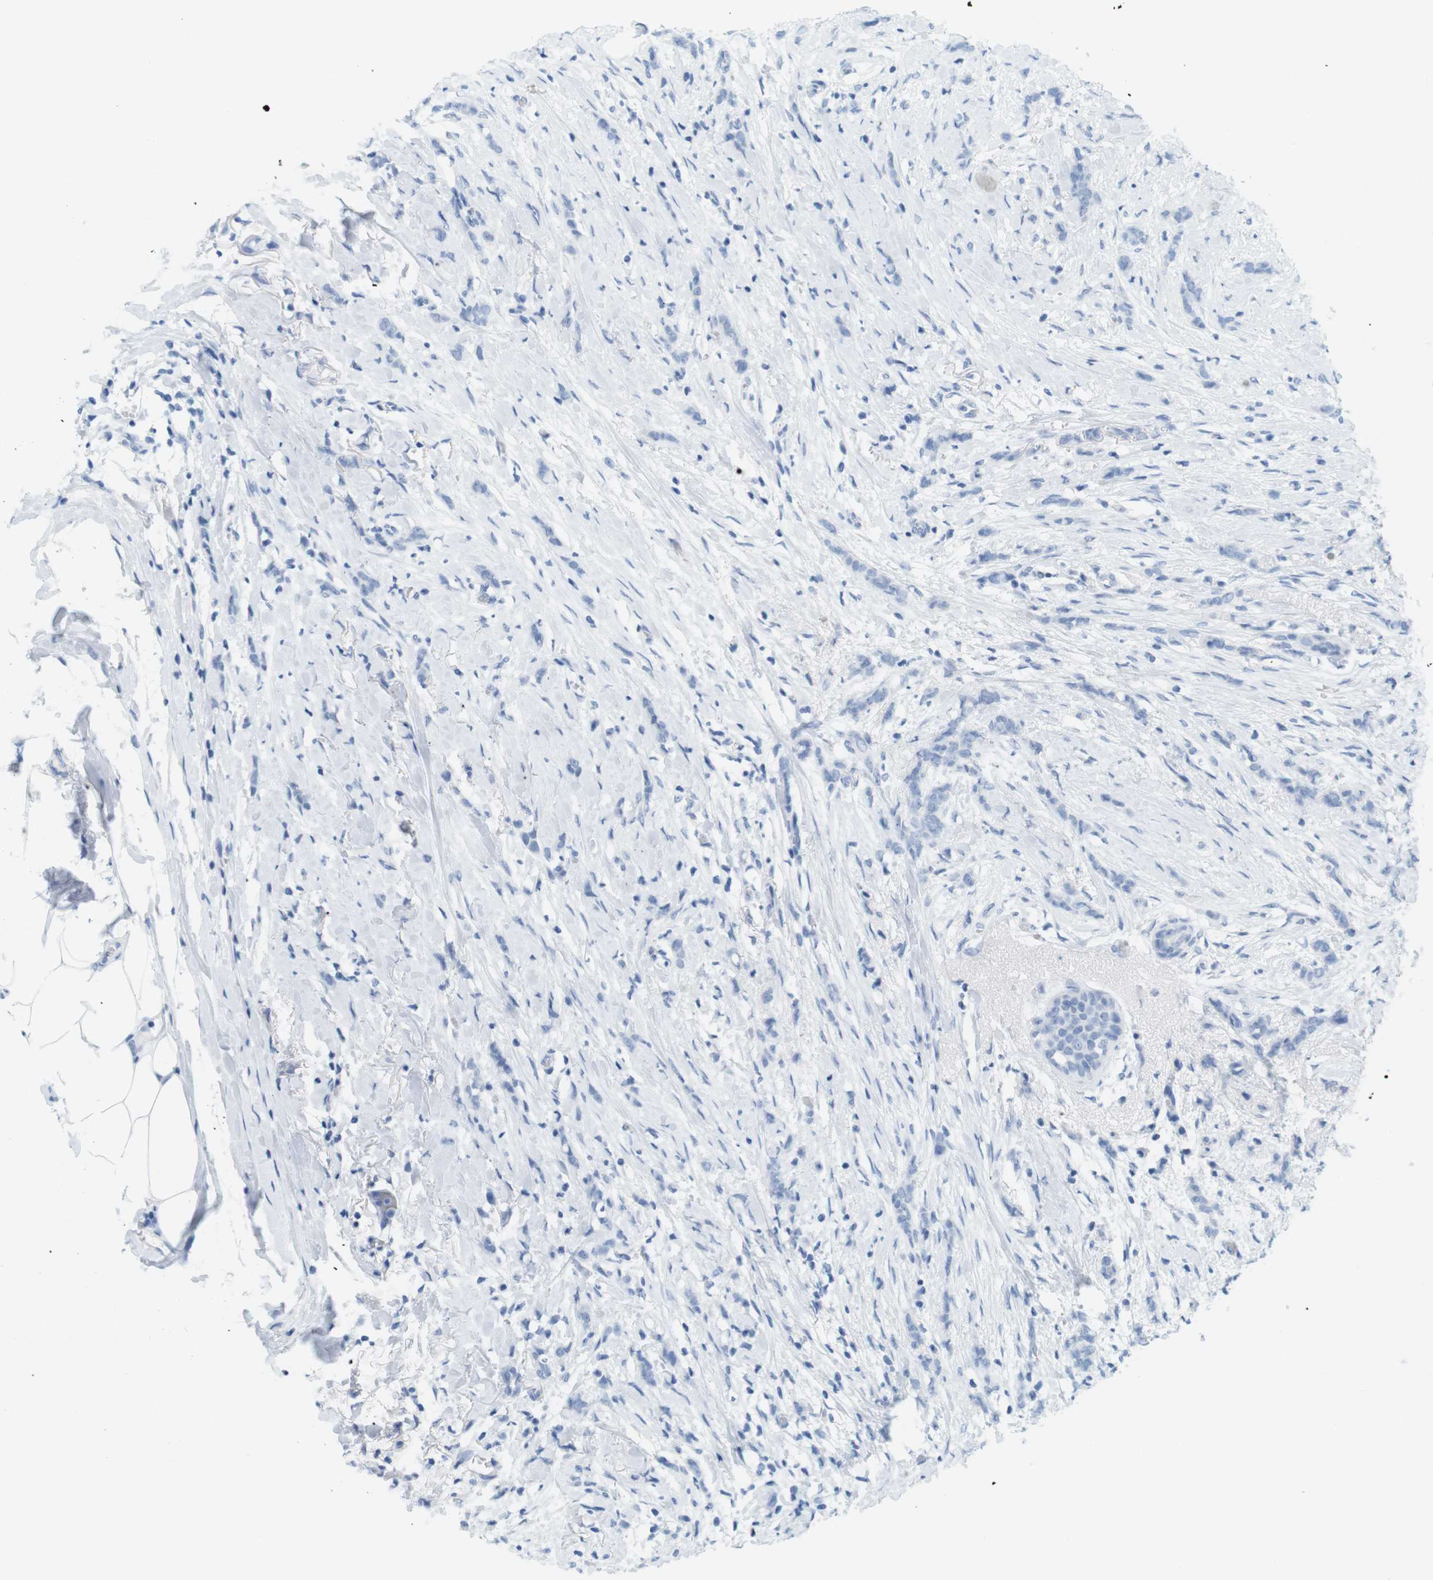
{"staining": {"intensity": "negative", "quantity": "none", "location": "none"}, "tissue": "breast cancer", "cell_type": "Tumor cells", "image_type": "cancer", "snomed": [{"axis": "morphology", "description": "Lobular carcinoma, in situ"}, {"axis": "morphology", "description": "Lobular carcinoma"}, {"axis": "topography", "description": "Breast"}], "caption": "Breast lobular carcinoma stained for a protein using IHC reveals no staining tumor cells.", "gene": "TNNT2", "patient": {"sex": "female", "age": 41}}